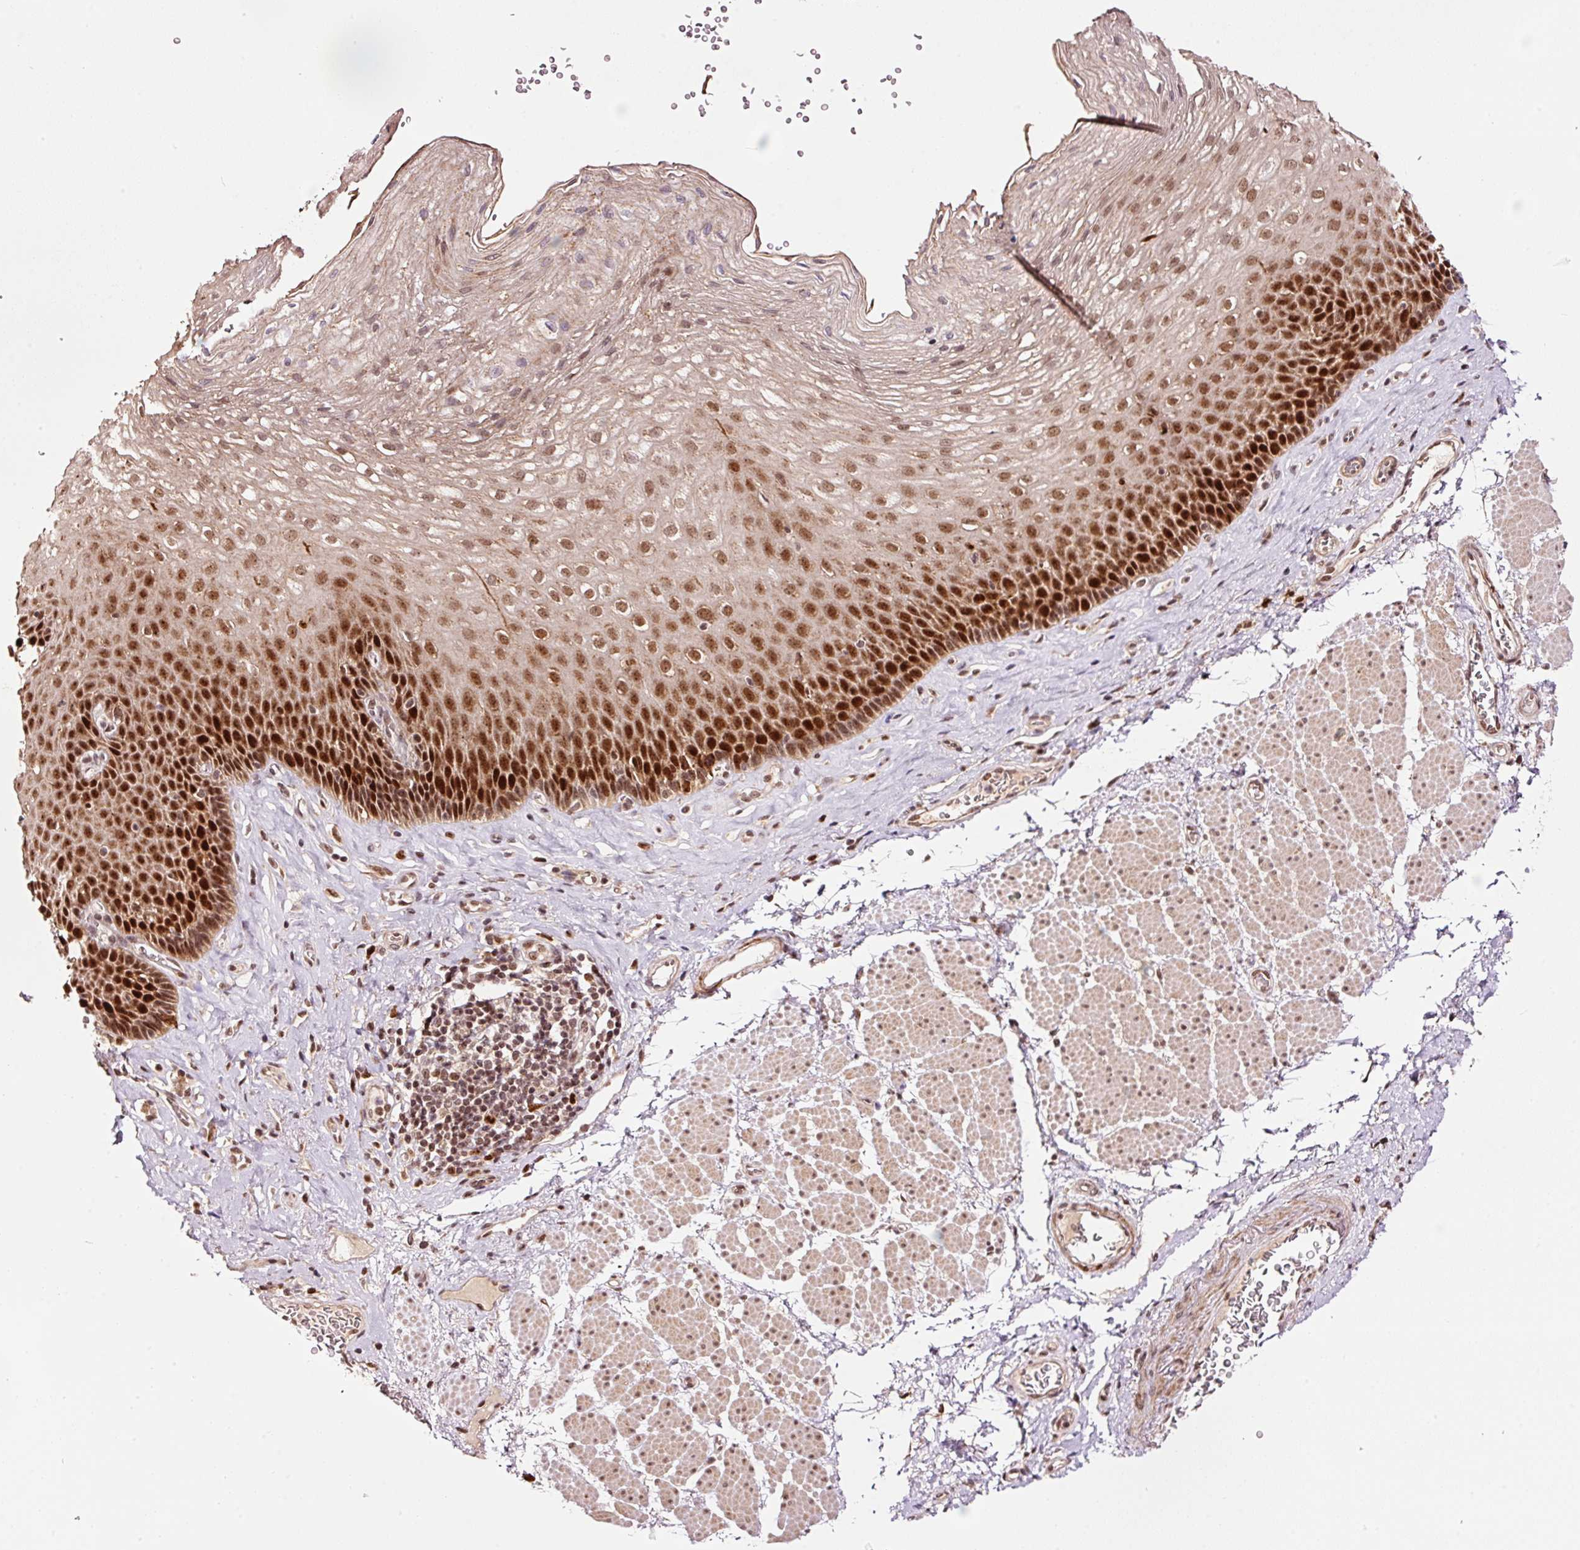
{"staining": {"intensity": "strong", "quantity": ">75%", "location": "nuclear"}, "tissue": "esophagus", "cell_type": "Squamous epithelial cells", "image_type": "normal", "snomed": [{"axis": "morphology", "description": "Normal tissue, NOS"}, {"axis": "topography", "description": "Esophagus"}], "caption": "This micrograph displays IHC staining of normal esophagus, with high strong nuclear expression in about >75% of squamous epithelial cells.", "gene": "RFC4", "patient": {"sex": "female", "age": 66}}